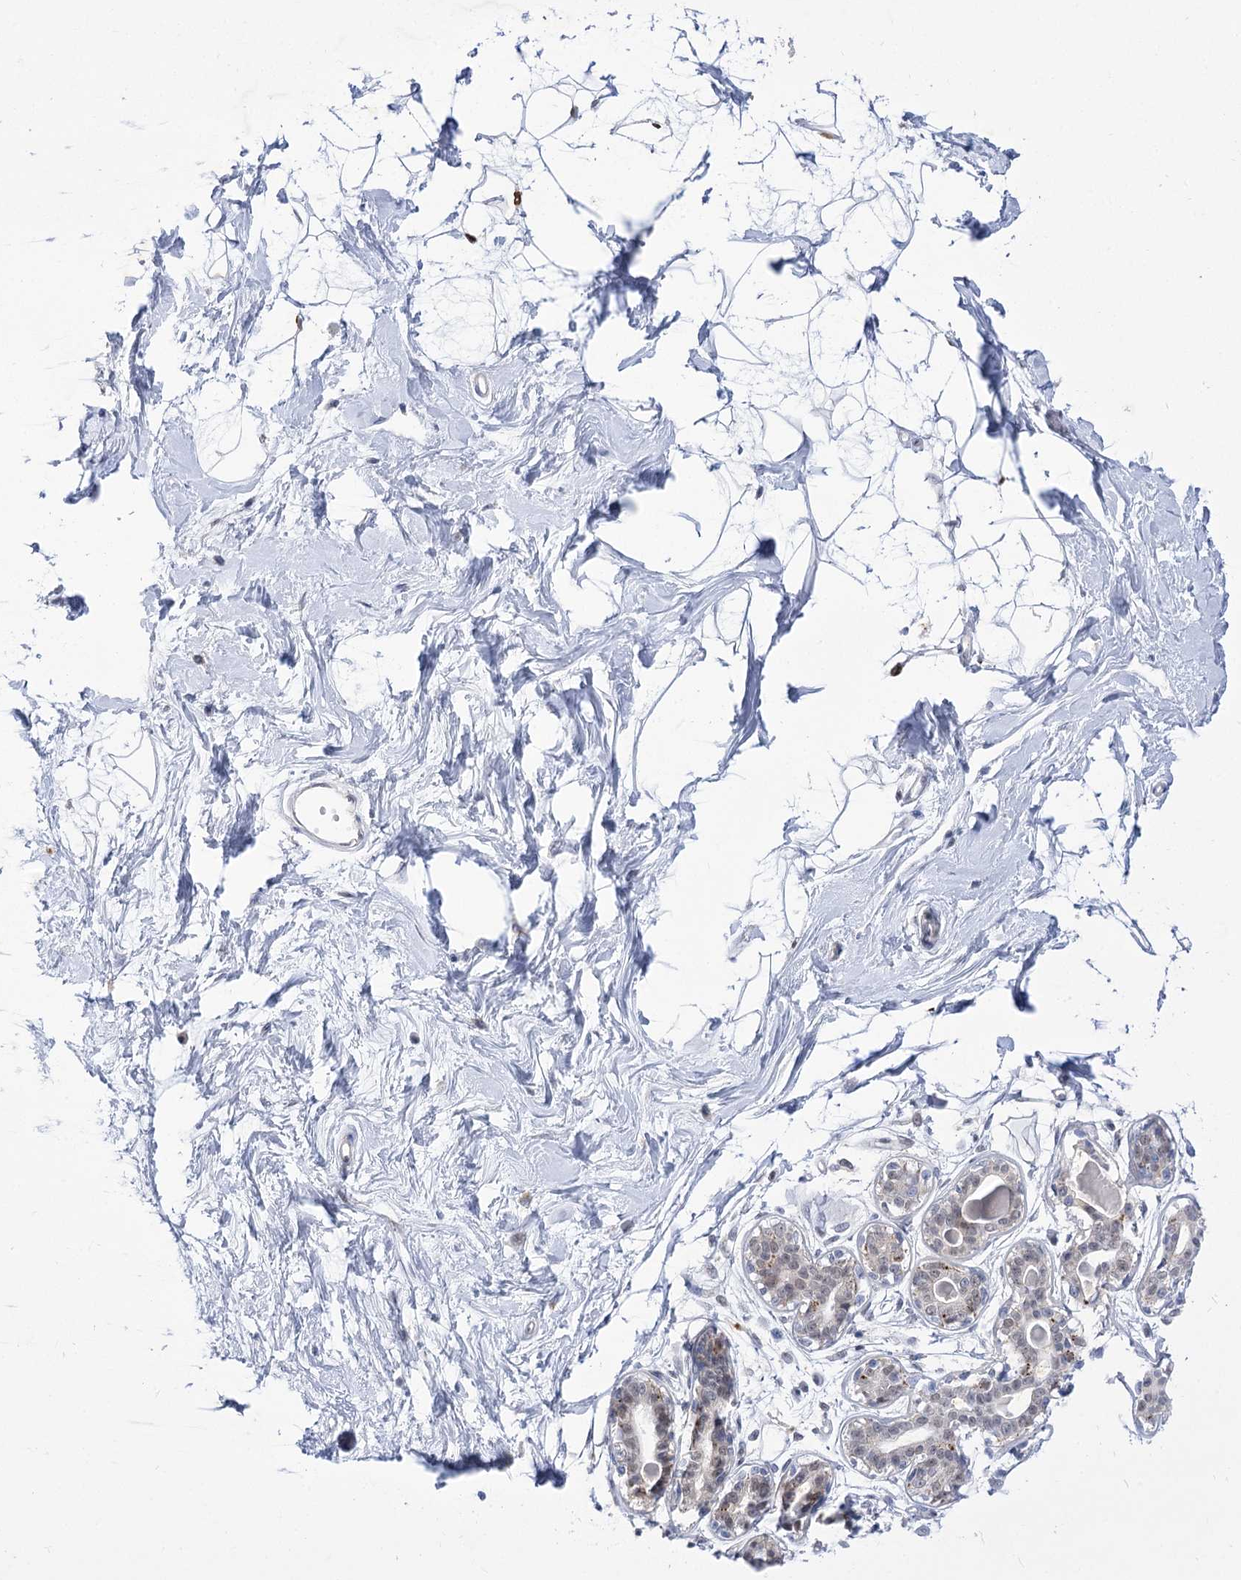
{"staining": {"intensity": "negative", "quantity": "none", "location": "none"}, "tissue": "breast", "cell_type": "Adipocytes", "image_type": "normal", "snomed": [{"axis": "morphology", "description": "Normal tissue, NOS"}, {"axis": "topography", "description": "Breast"}], "caption": "A high-resolution micrograph shows immunohistochemistry staining of normal breast, which demonstrates no significant positivity in adipocytes.", "gene": "SIAE", "patient": {"sex": "female", "age": 45}}